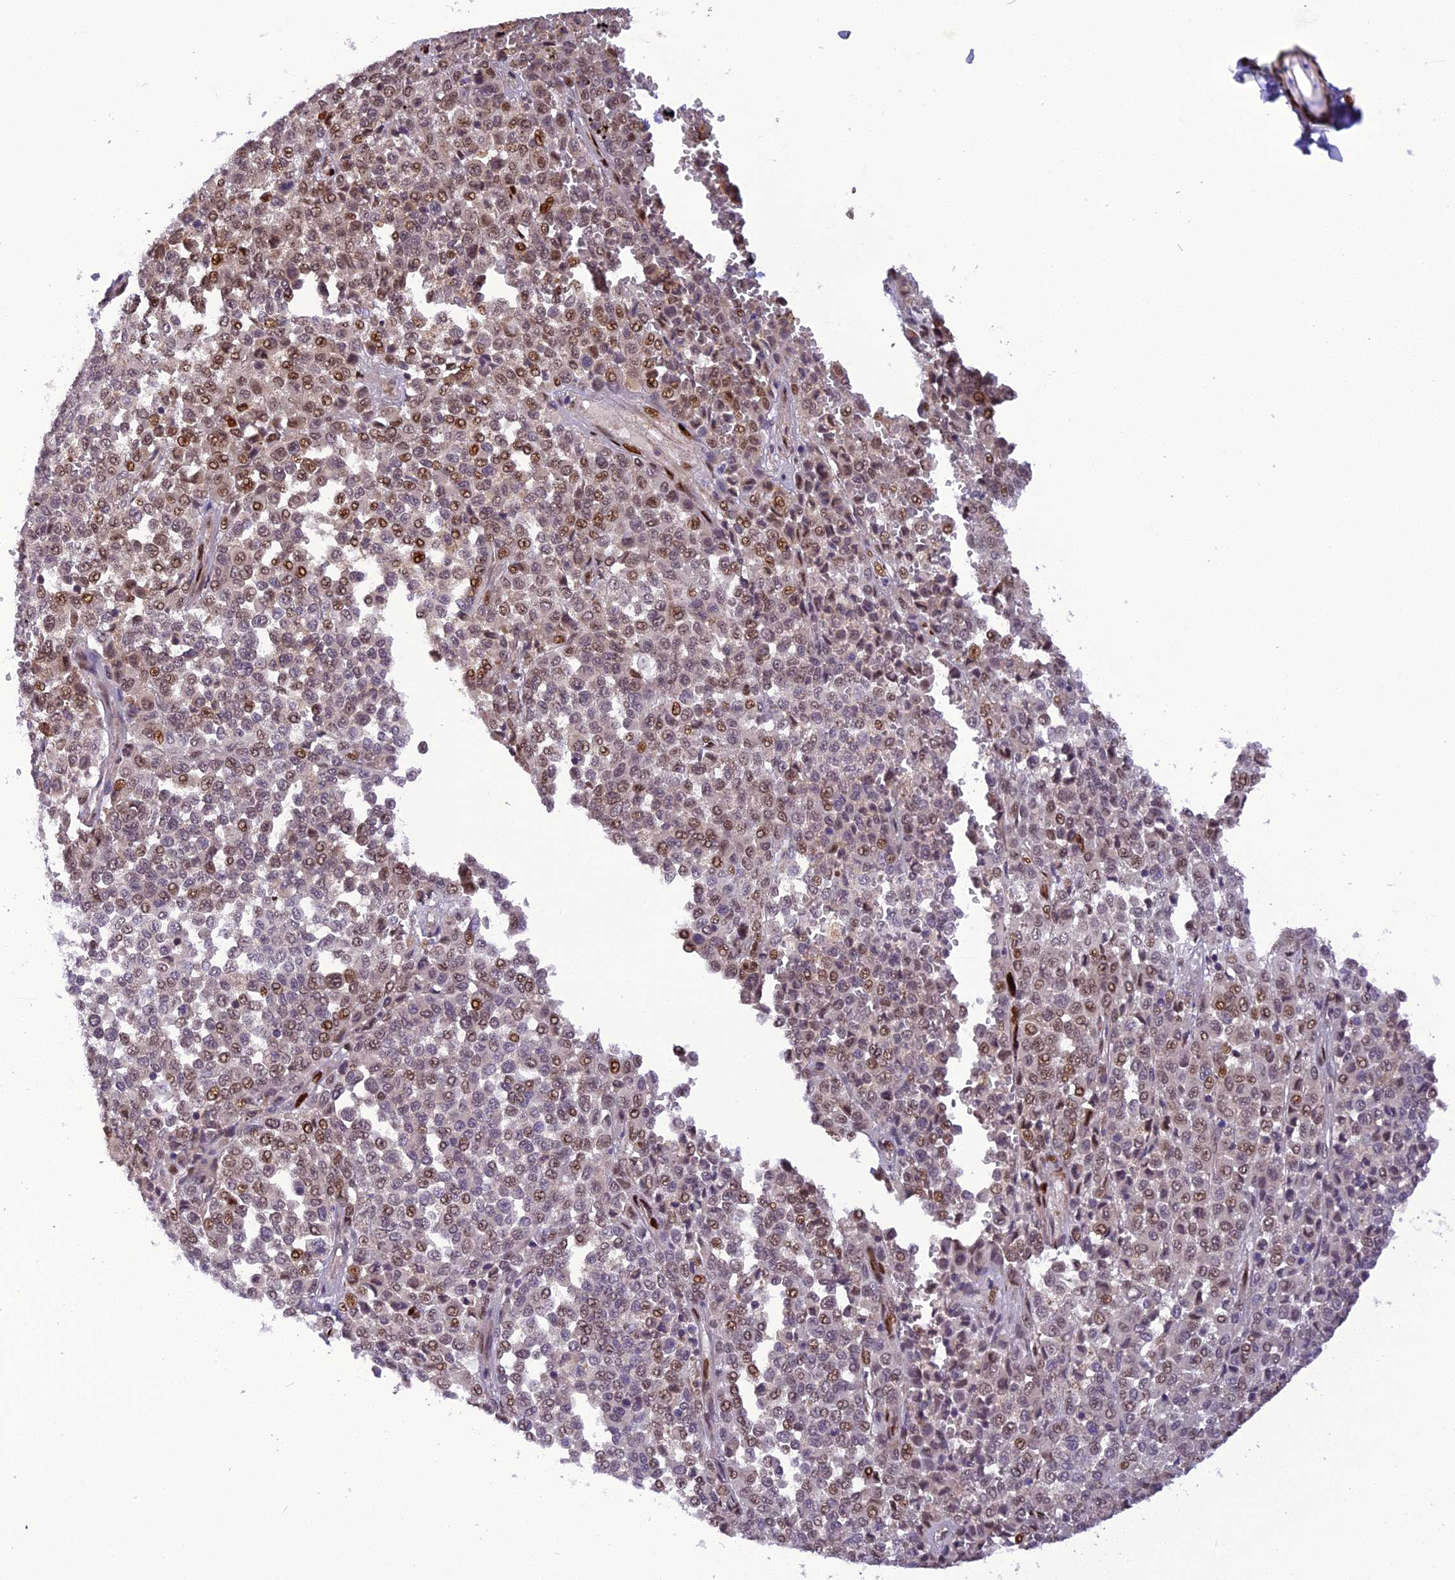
{"staining": {"intensity": "moderate", "quantity": "25%-75%", "location": "nuclear"}, "tissue": "melanoma", "cell_type": "Tumor cells", "image_type": "cancer", "snomed": [{"axis": "morphology", "description": "Malignant melanoma, Metastatic site"}, {"axis": "topography", "description": "Pancreas"}], "caption": "Immunohistochemistry photomicrograph of neoplastic tissue: human malignant melanoma (metastatic site) stained using immunohistochemistry (IHC) displays medium levels of moderate protein expression localized specifically in the nuclear of tumor cells, appearing as a nuclear brown color.", "gene": "MICALL1", "patient": {"sex": "female", "age": 30}}